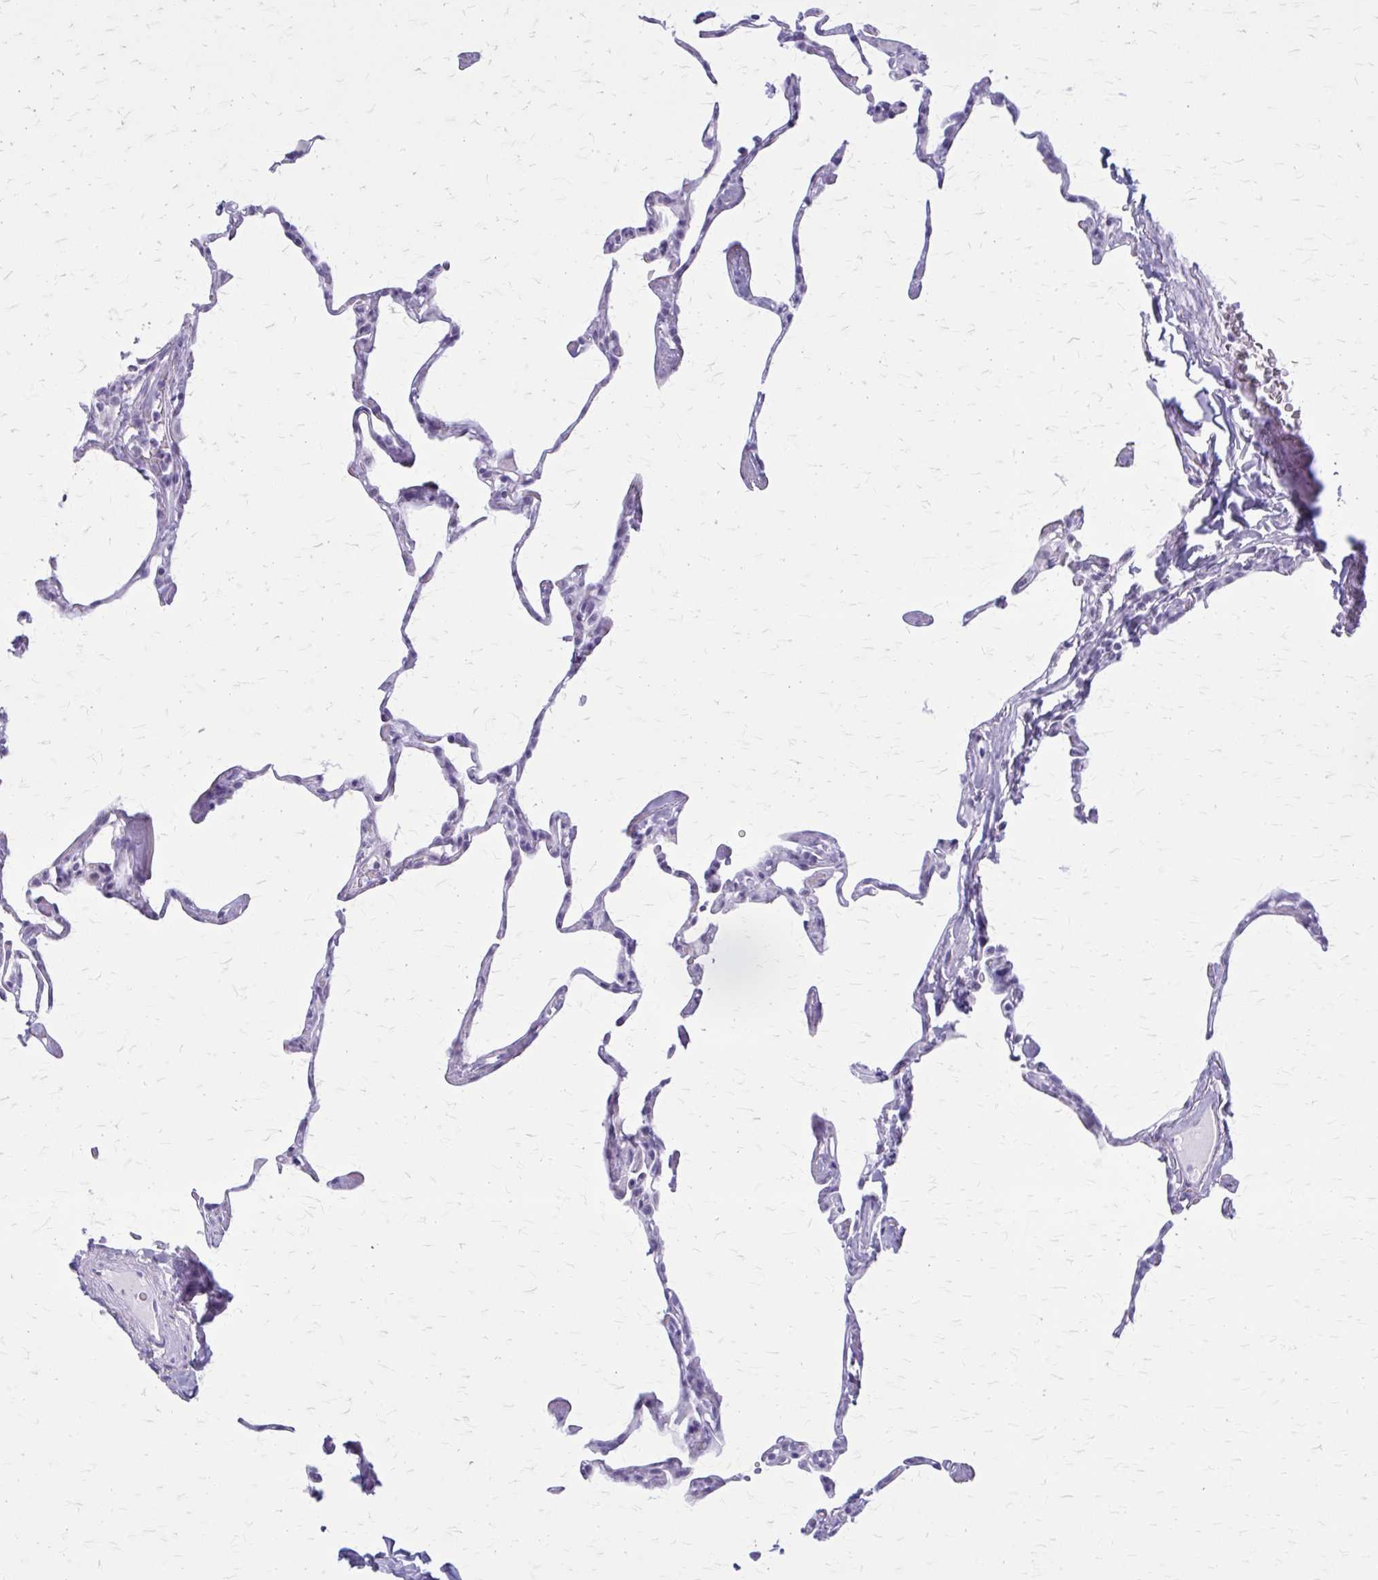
{"staining": {"intensity": "negative", "quantity": "none", "location": "none"}, "tissue": "lung", "cell_type": "Alveolar cells", "image_type": "normal", "snomed": [{"axis": "morphology", "description": "Normal tissue, NOS"}, {"axis": "topography", "description": "Lung"}], "caption": "Lung stained for a protein using IHC exhibits no expression alveolar cells.", "gene": "GAD1", "patient": {"sex": "male", "age": 65}}